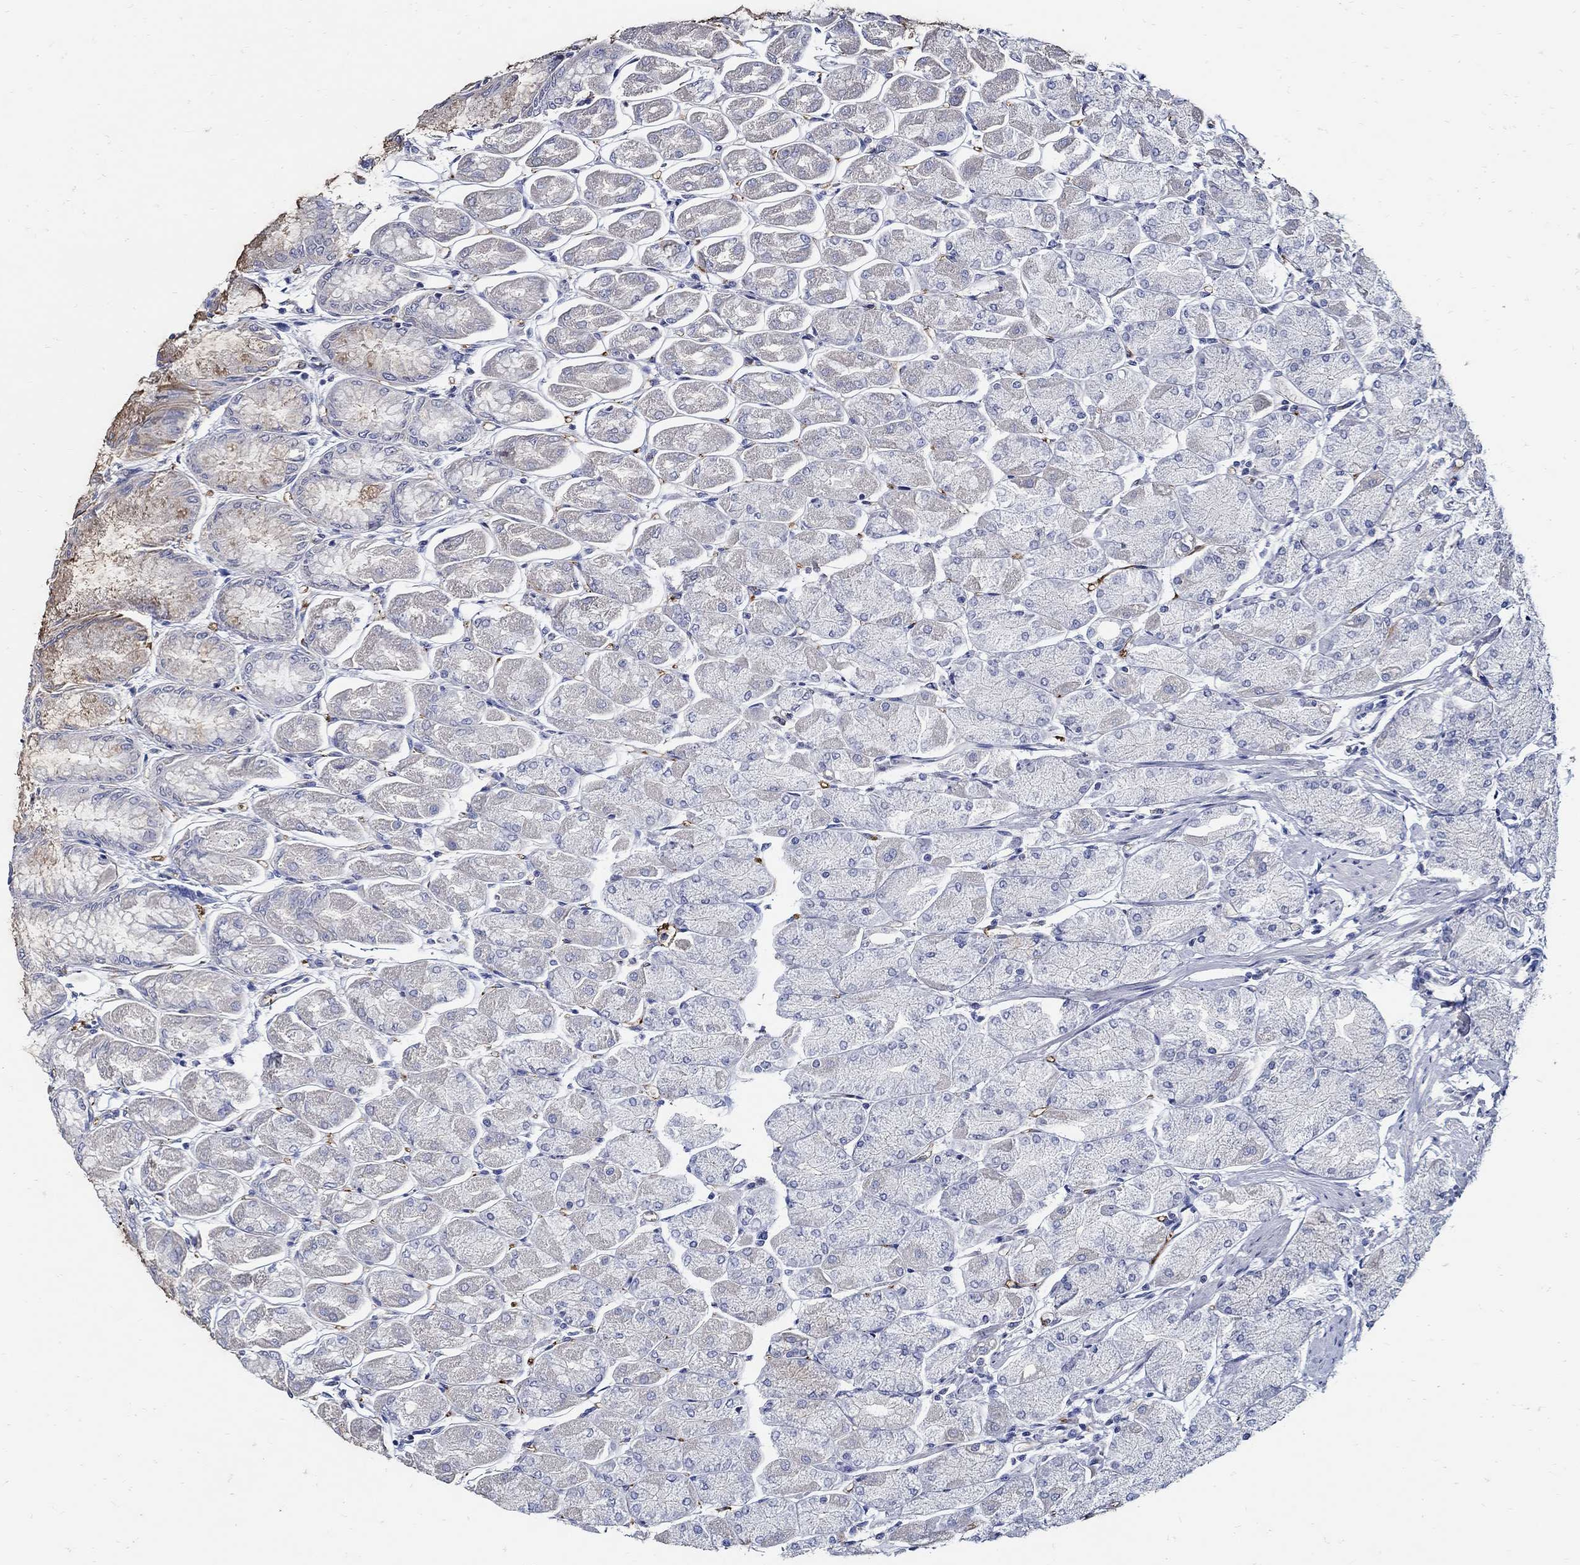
{"staining": {"intensity": "weak", "quantity": "<25%", "location": "cytoplasmic/membranous"}, "tissue": "stomach", "cell_type": "Glandular cells", "image_type": "normal", "snomed": [{"axis": "morphology", "description": "Normal tissue, NOS"}, {"axis": "topography", "description": "Stomach, upper"}], "caption": "Human stomach stained for a protein using immunohistochemistry (IHC) demonstrates no positivity in glandular cells.", "gene": "PRX", "patient": {"sex": "male", "age": 60}}